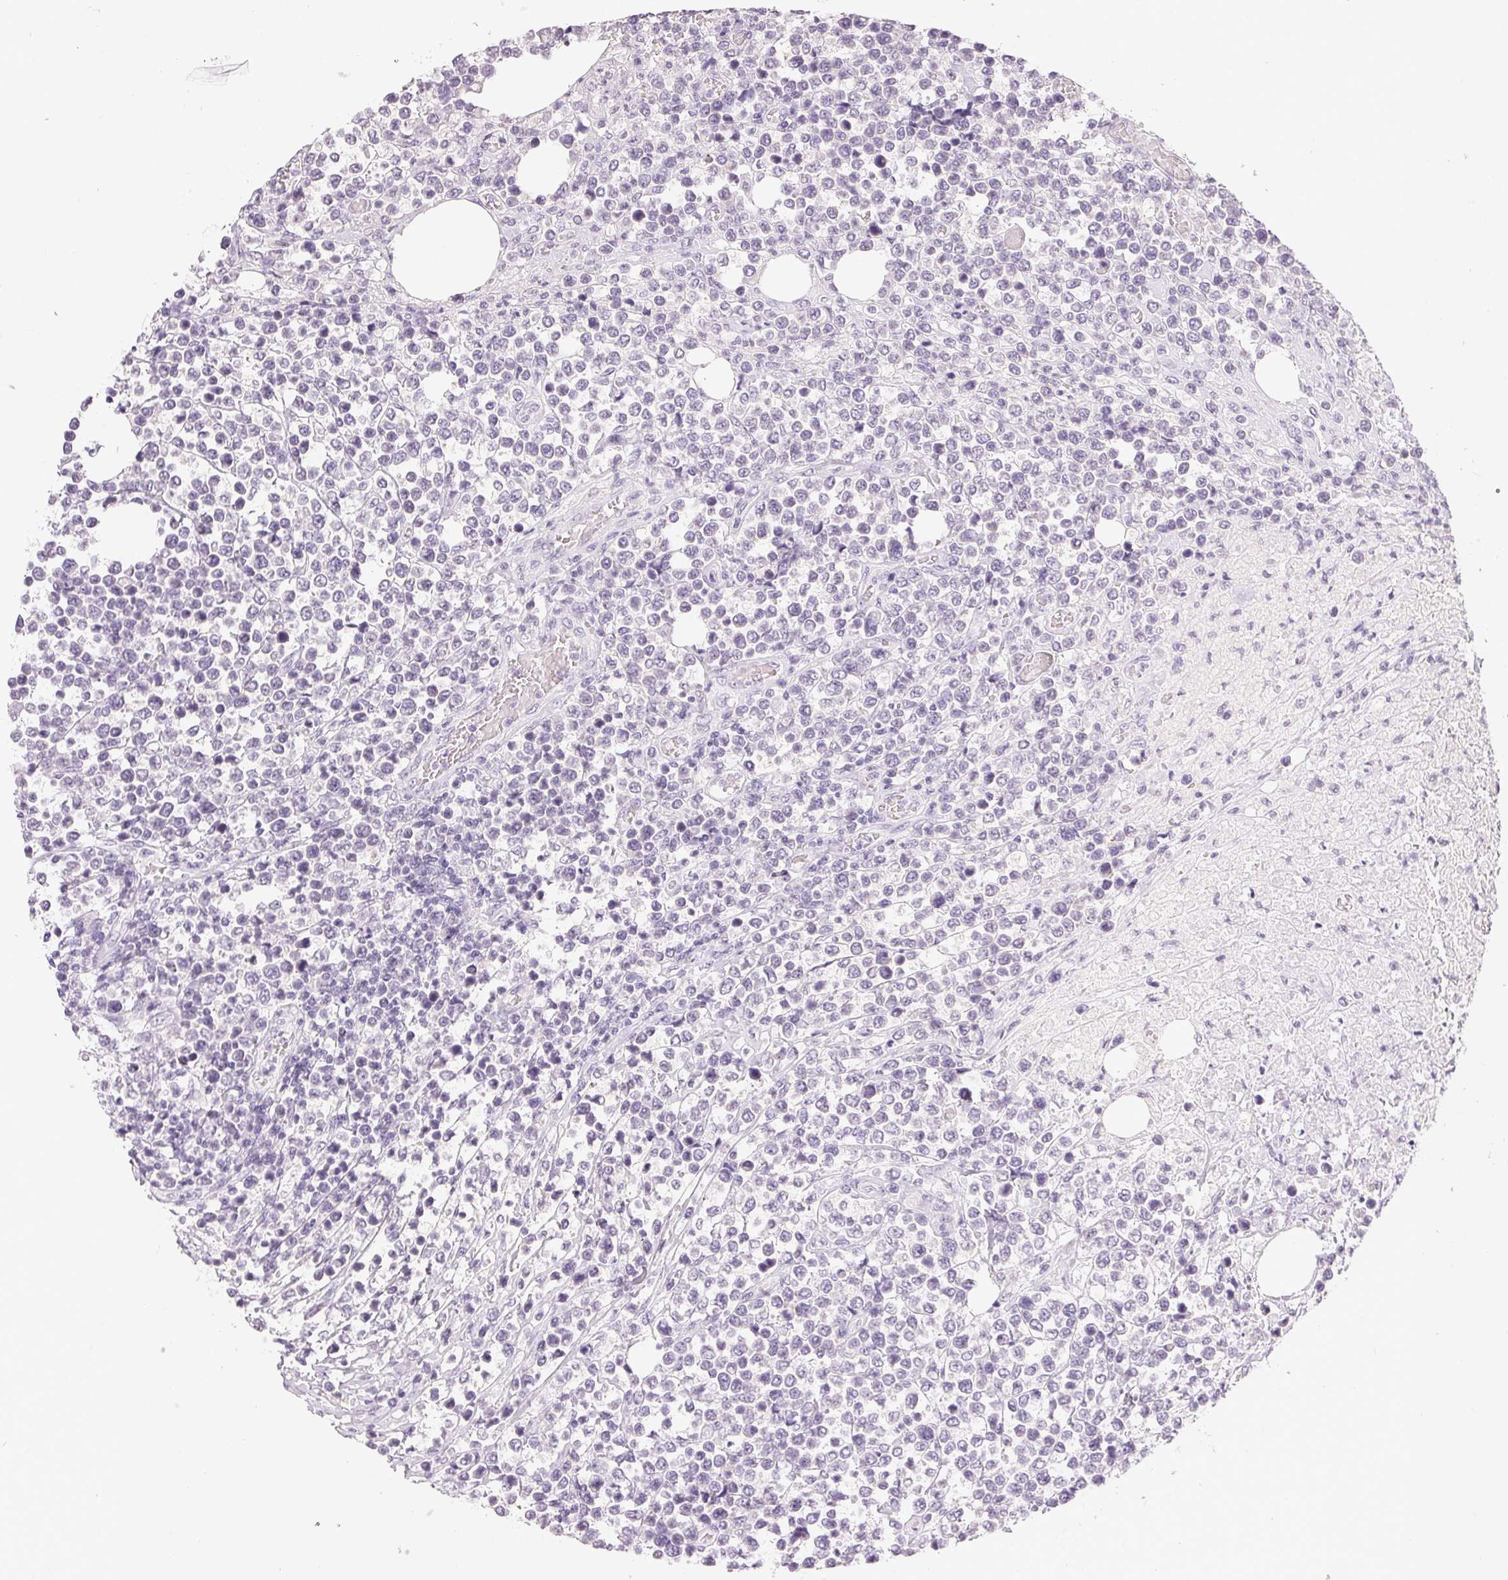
{"staining": {"intensity": "negative", "quantity": "none", "location": "none"}, "tissue": "lymphoma", "cell_type": "Tumor cells", "image_type": "cancer", "snomed": [{"axis": "morphology", "description": "Malignant lymphoma, non-Hodgkin's type, High grade"}, {"axis": "topography", "description": "Soft tissue"}], "caption": "Human malignant lymphoma, non-Hodgkin's type (high-grade) stained for a protein using immunohistochemistry (IHC) exhibits no expression in tumor cells.", "gene": "SFTPD", "patient": {"sex": "female", "age": 56}}